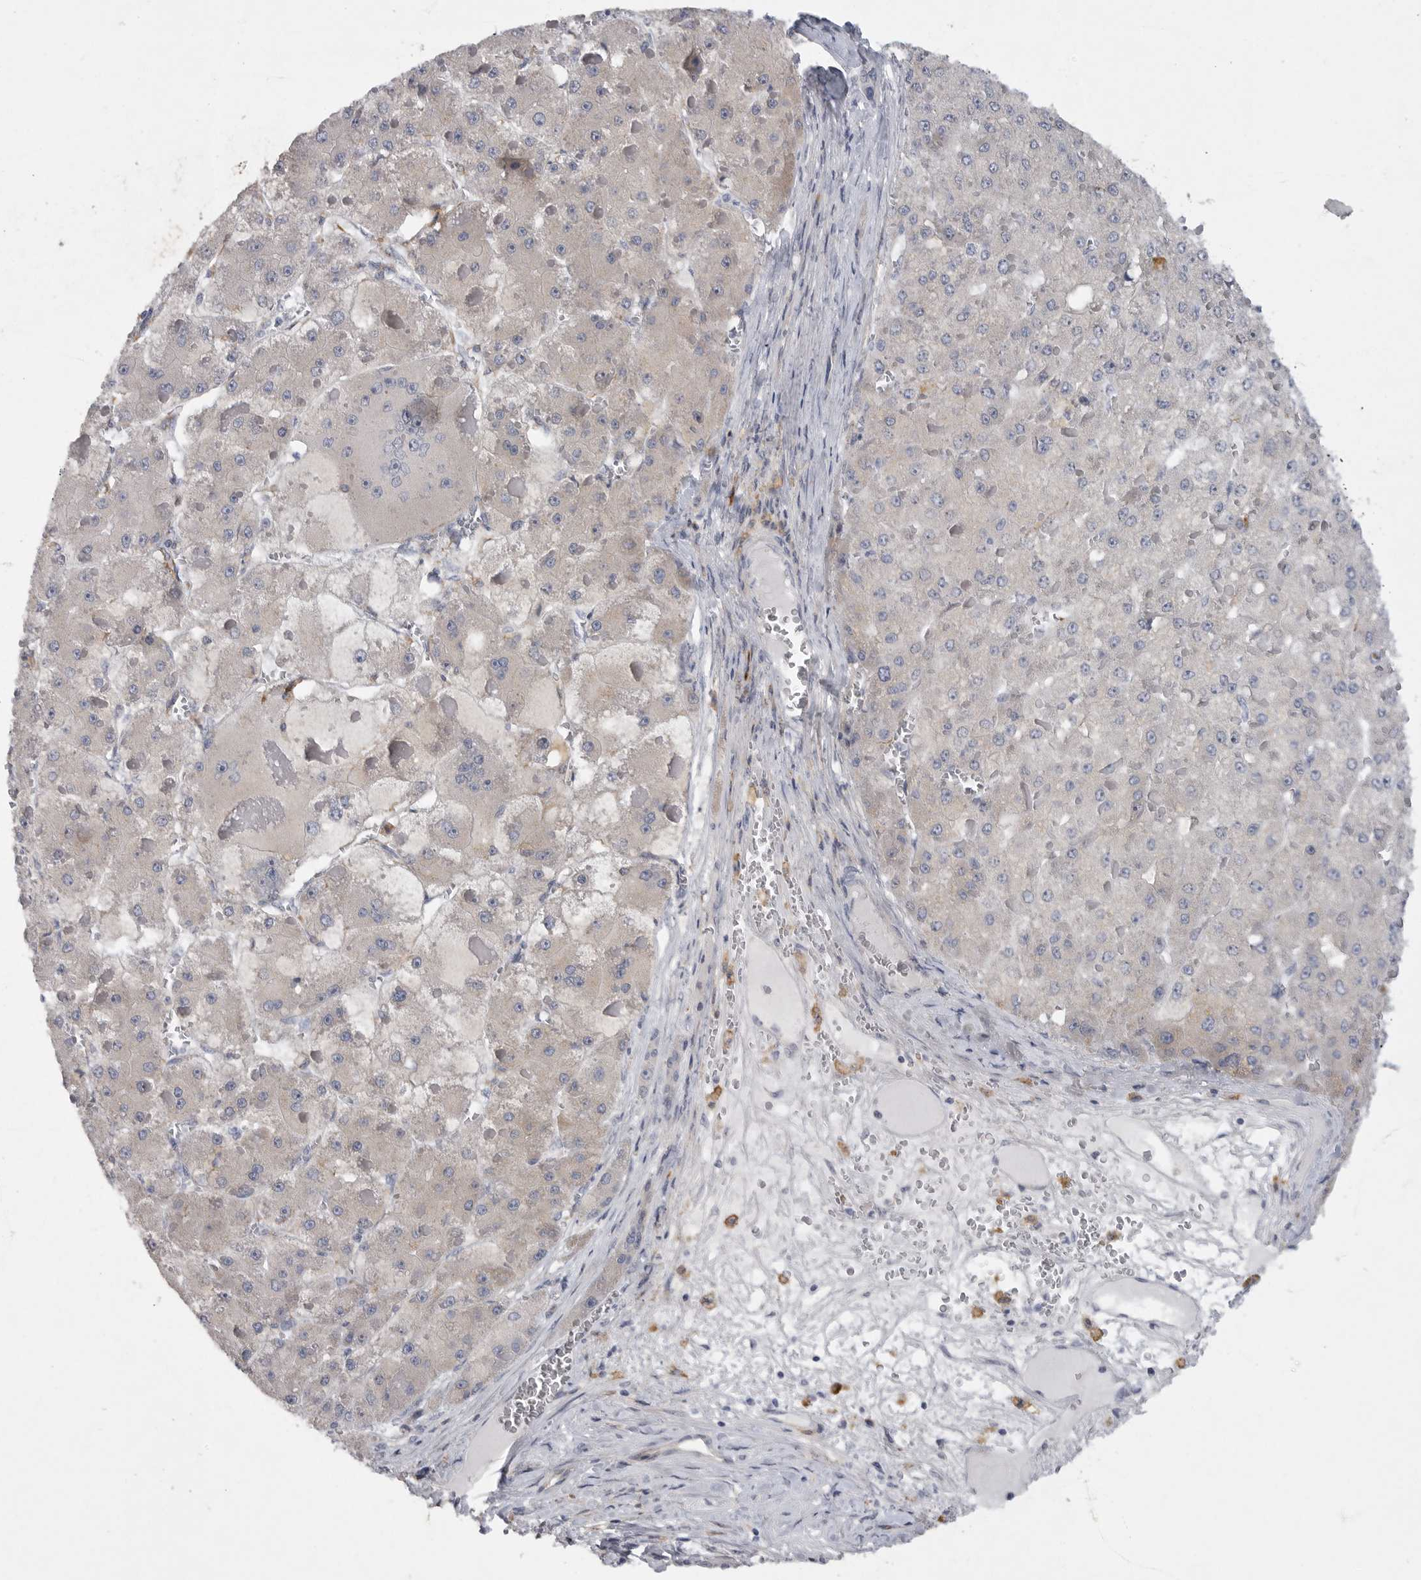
{"staining": {"intensity": "negative", "quantity": "none", "location": "none"}, "tissue": "liver cancer", "cell_type": "Tumor cells", "image_type": "cancer", "snomed": [{"axis": "morphology", "description": "Carcinoma, Hepatocellular, NOS"}, {"axis": "topography", "description": "Liver"}], "caption": "The immunohistochemistry image has no significant expression in tumor cells of hepatocellular carcinoma (liver) tissue. (Brightfield microscopy of DAB (3,3'-diaminobenzidine) immunohistochemistry at high magnification).", "gene": "EDEM3", "patient": {"sex": "female", "age": 73}}